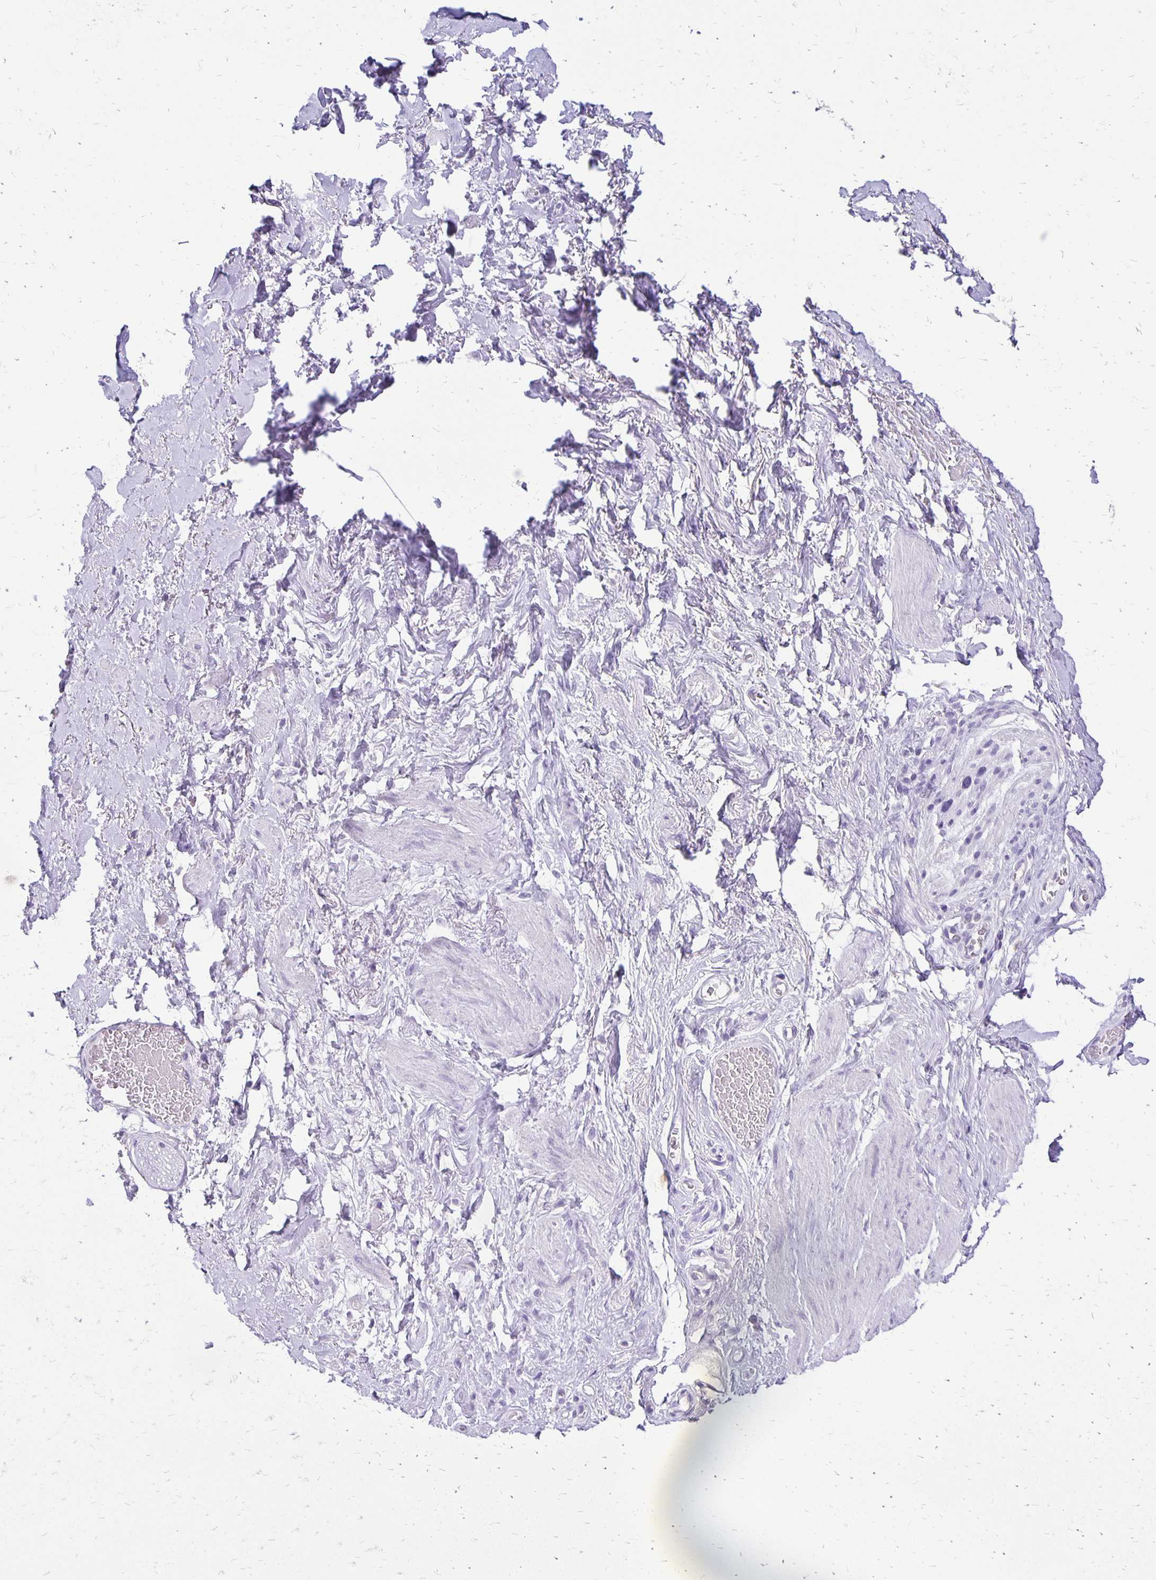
{"staining": {"intensity": "negative", "quantity": "none", "location": "none"}, "tissue": "adipose tissue", "cell_type": "Adipocytes", "image_type": "normal", "snomed": [{"axis": "morphology", "description": "Normal tissue, NOS"}, {"axis": "topography", "description": "Vagina"}, {"axis": "topography", "description": "Peripheral nerve tissue"}], "caption": "This is an immunohistochemistry (IHC) histopathology image of benign adipose tissue. There is no positivity in adipocytes.", "gene": "ANKRD45", "patient": {"sex": "female", "age": 71}}